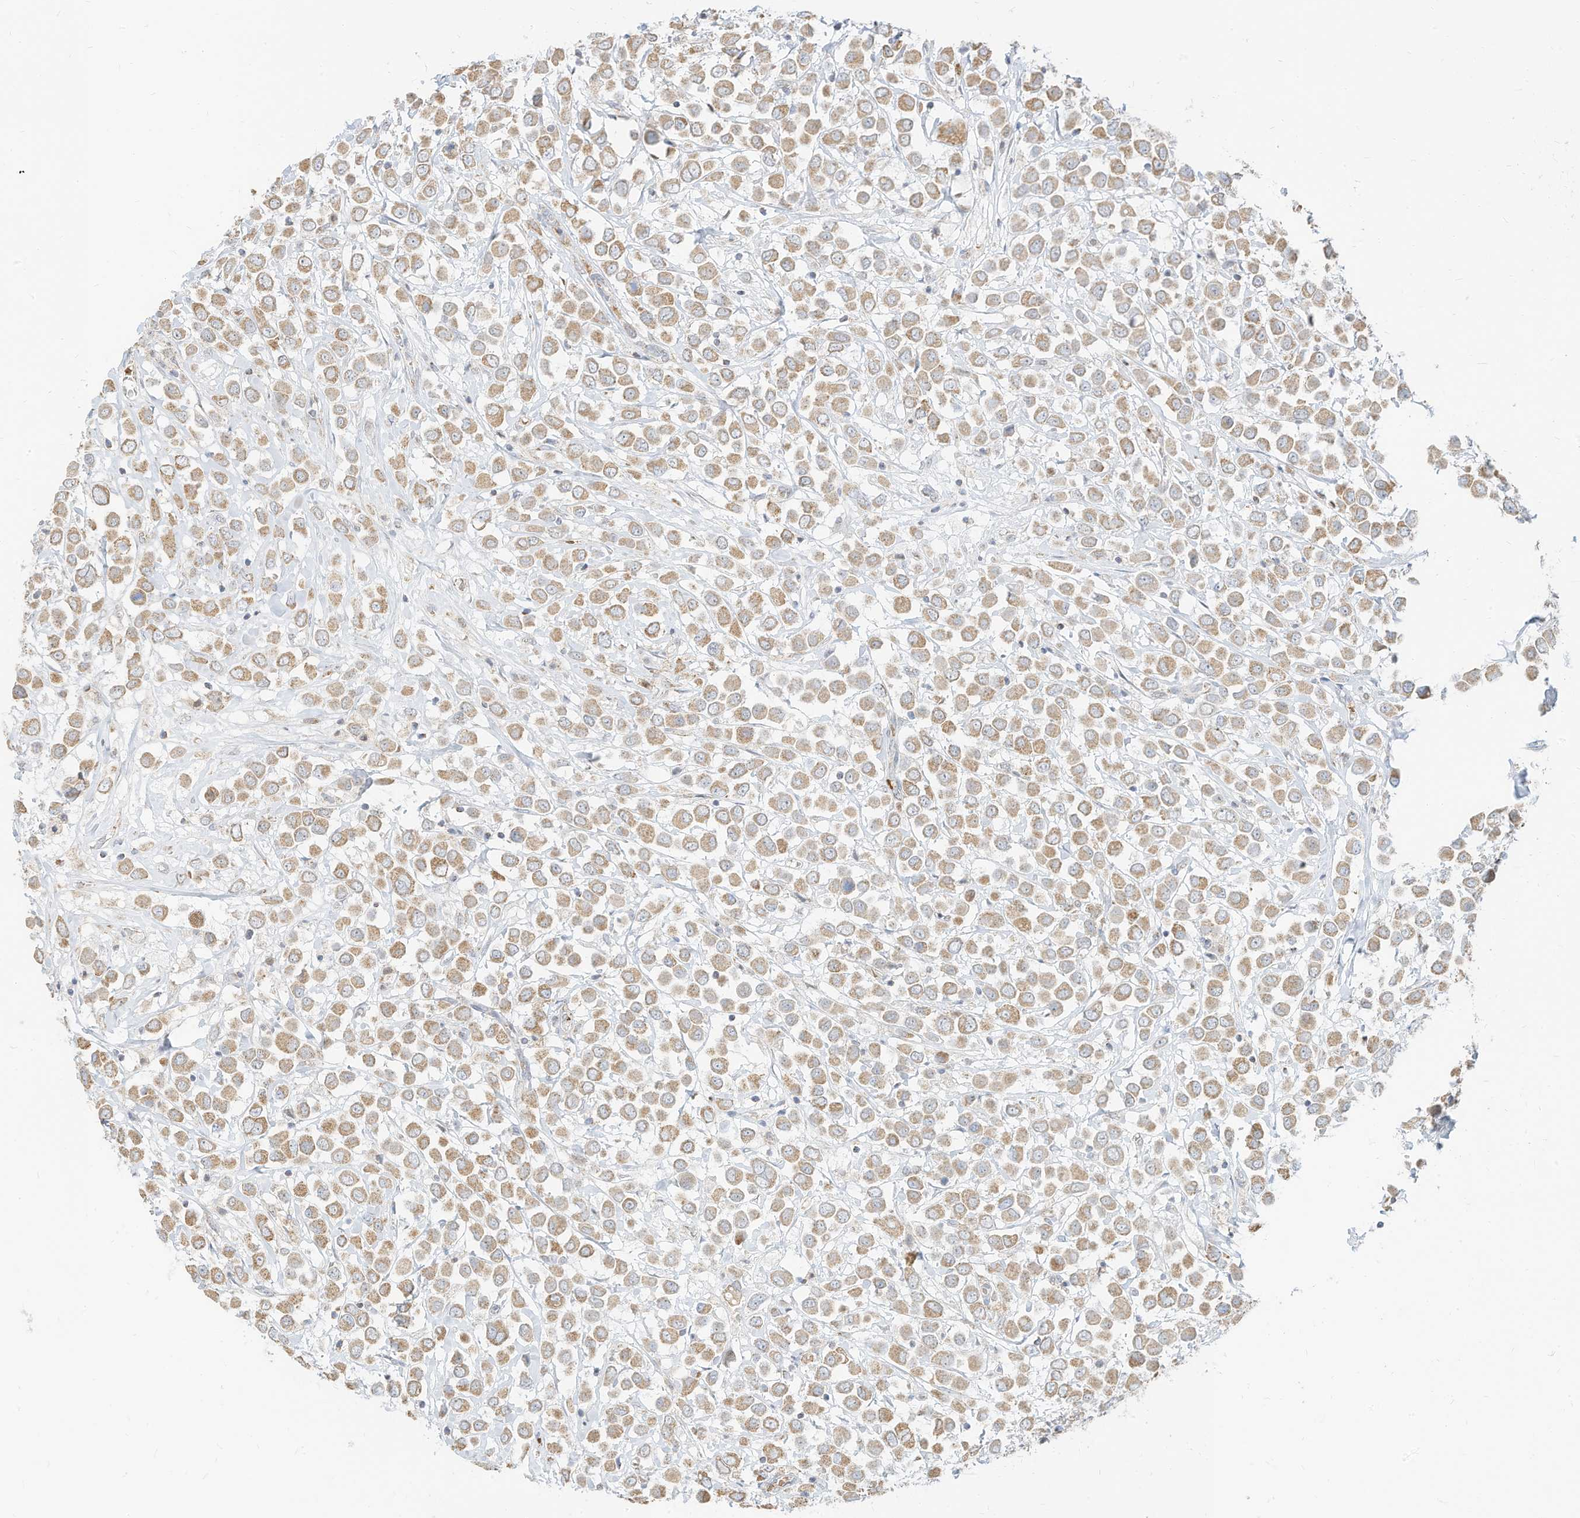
{"staining": {"intensity": "moderate", "quantity": ">75%", "location": "cytoplasmic/membranous"}, "tissue": "breast cancer", "cell_type": "Tumor cells", "image_type": "cancer", "snomed": [{"axis": "morphology", "description": "Duct carcinoma"}, {"axis": "topography", "description": "Breast"}], "caption": "Protein staining reveals moderate cytoplasmic/membranous expression in approximately >75% of tumor cells in breast cancer.", "gene": "MTUS2", "patient": {"sex": "female", "age": 61}}